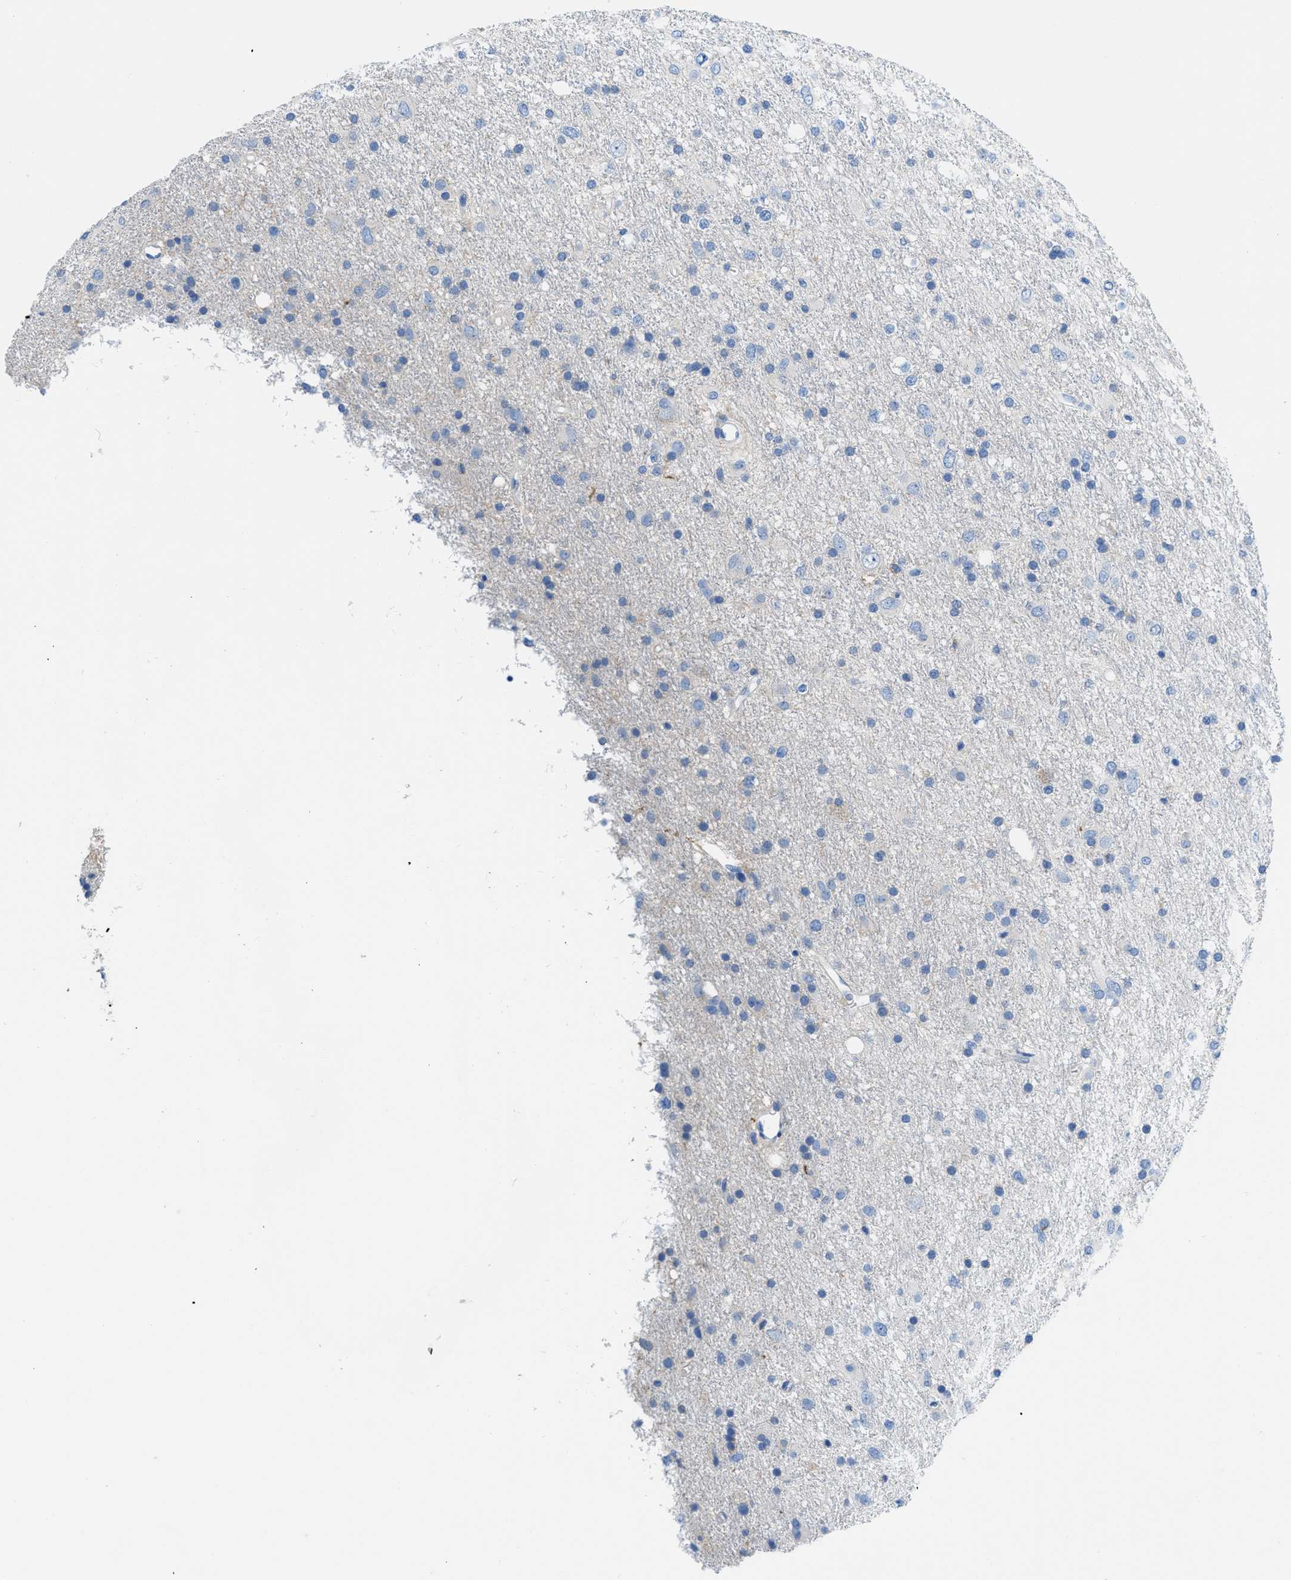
{"staining": {"intensity": "negative", "quantity": "none", "location": "none"}, "tissue": "glioma", "cell_type": "Tumor cells", "image_type": "cancer", "snomed": [{"axis": "morphology", "description": "Glioma, malignant, Low grade"}, {"axis": "topography", "description": "Brain"}], "caption": "DAB immunohistochemical staining of human glioma exhibits no significant staining in tumor cells.", "gene": "NEB", "patient": {"sex": "male", "age": 77}}